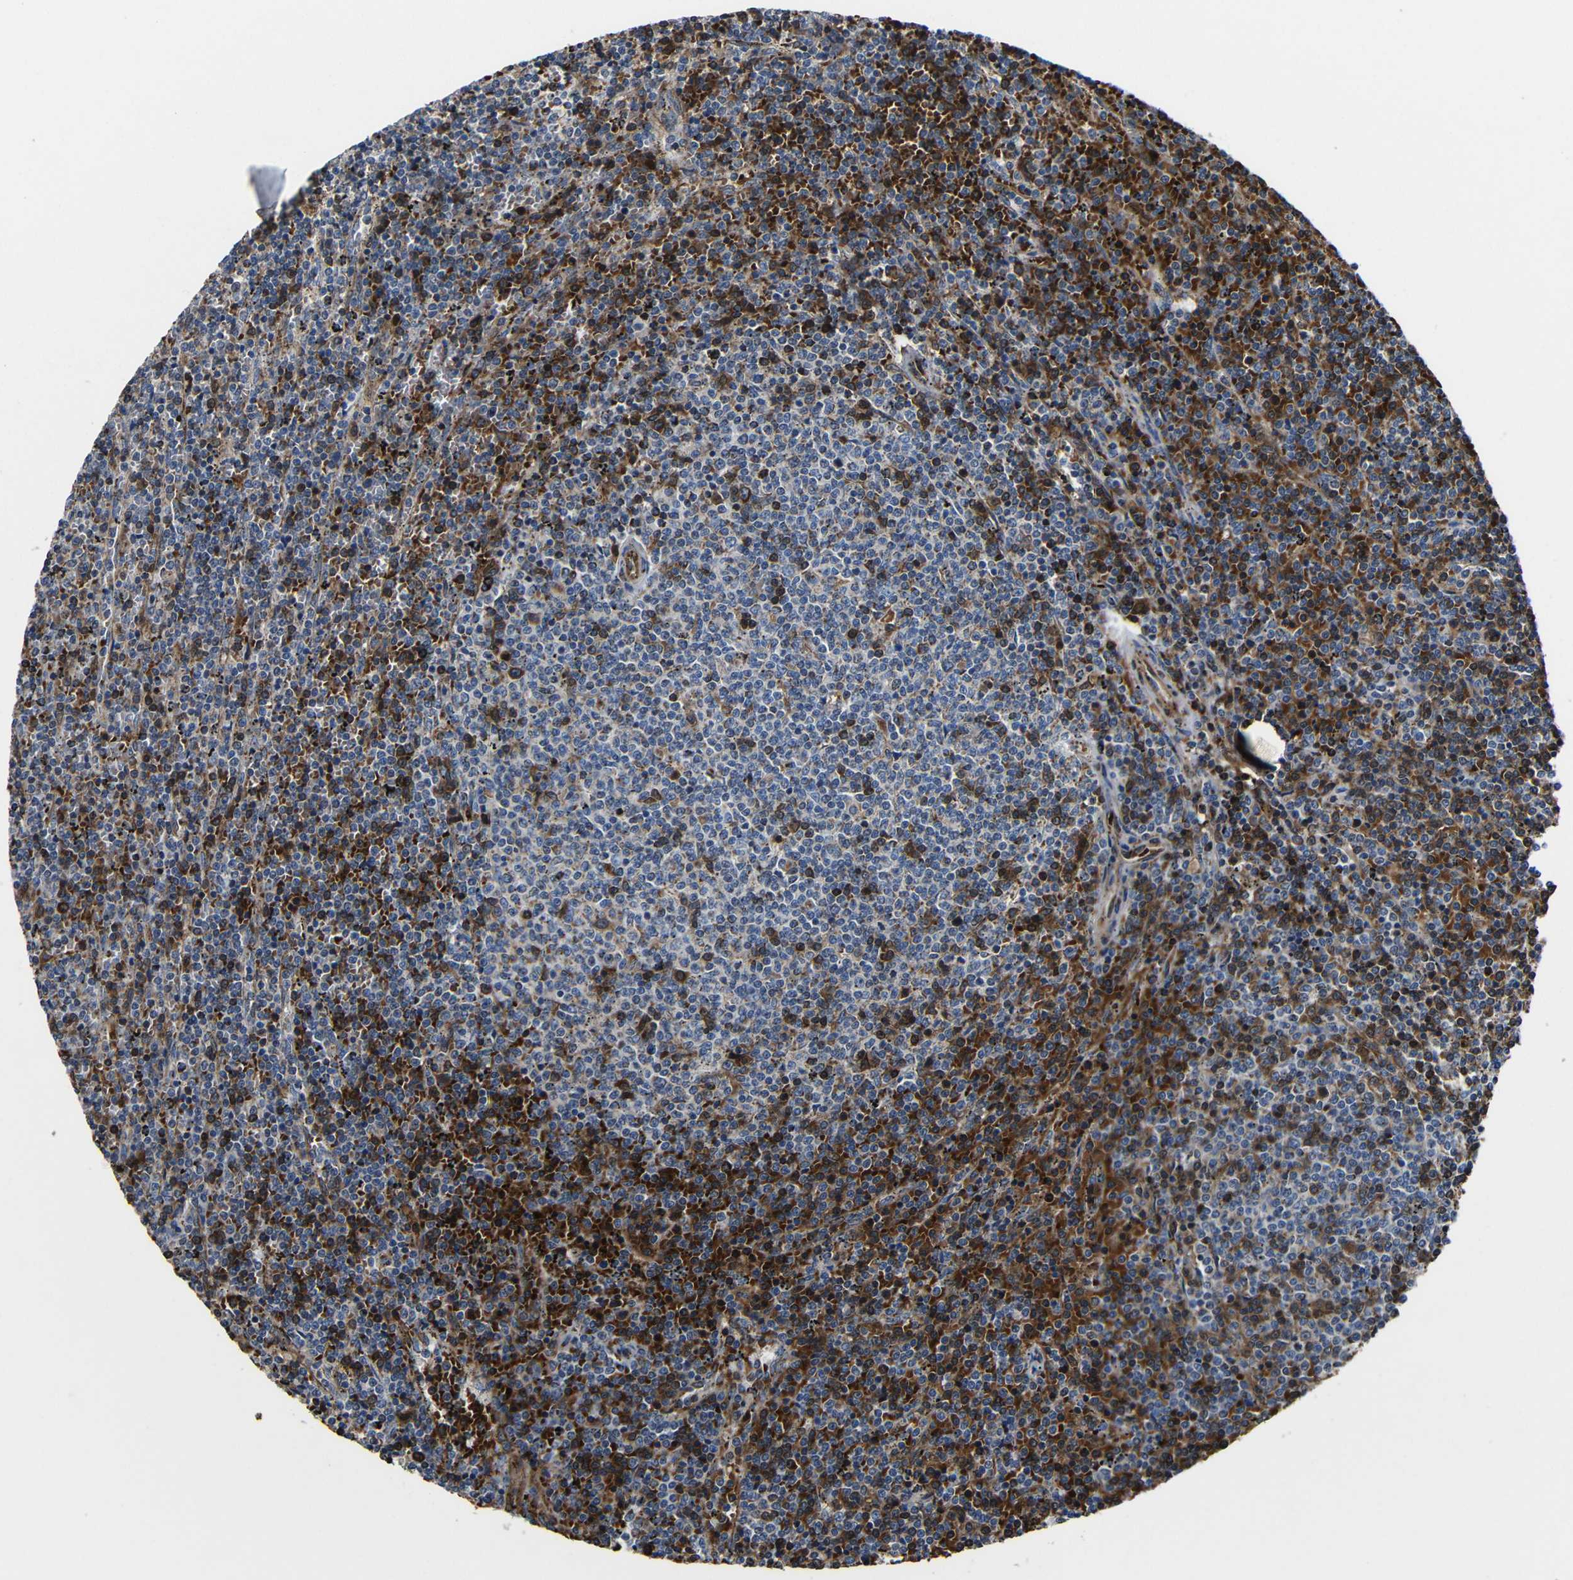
{"staining": {"intensity": "moderate", "quantity": "25%-75%", "location": "cytoplasmic/membranous"}, "tissue": "lymphoma", "cell_type": "Tumor cells", "image_type": "cancer", "snomed": [{"axis": "morphology", "description": "Malignant lymphoma, non-Hodgkin's type, Low grade"}, {"axis": "topography", "description": "Spleen"}], "caption": "Human lymphoma stained for a protein (brown) displays moderate cytoplasmic/membranous positive expression in about 25%-75% of tumor cells.", "gene": "CA5B", "patient": {"sex": "female", "age": 50}}